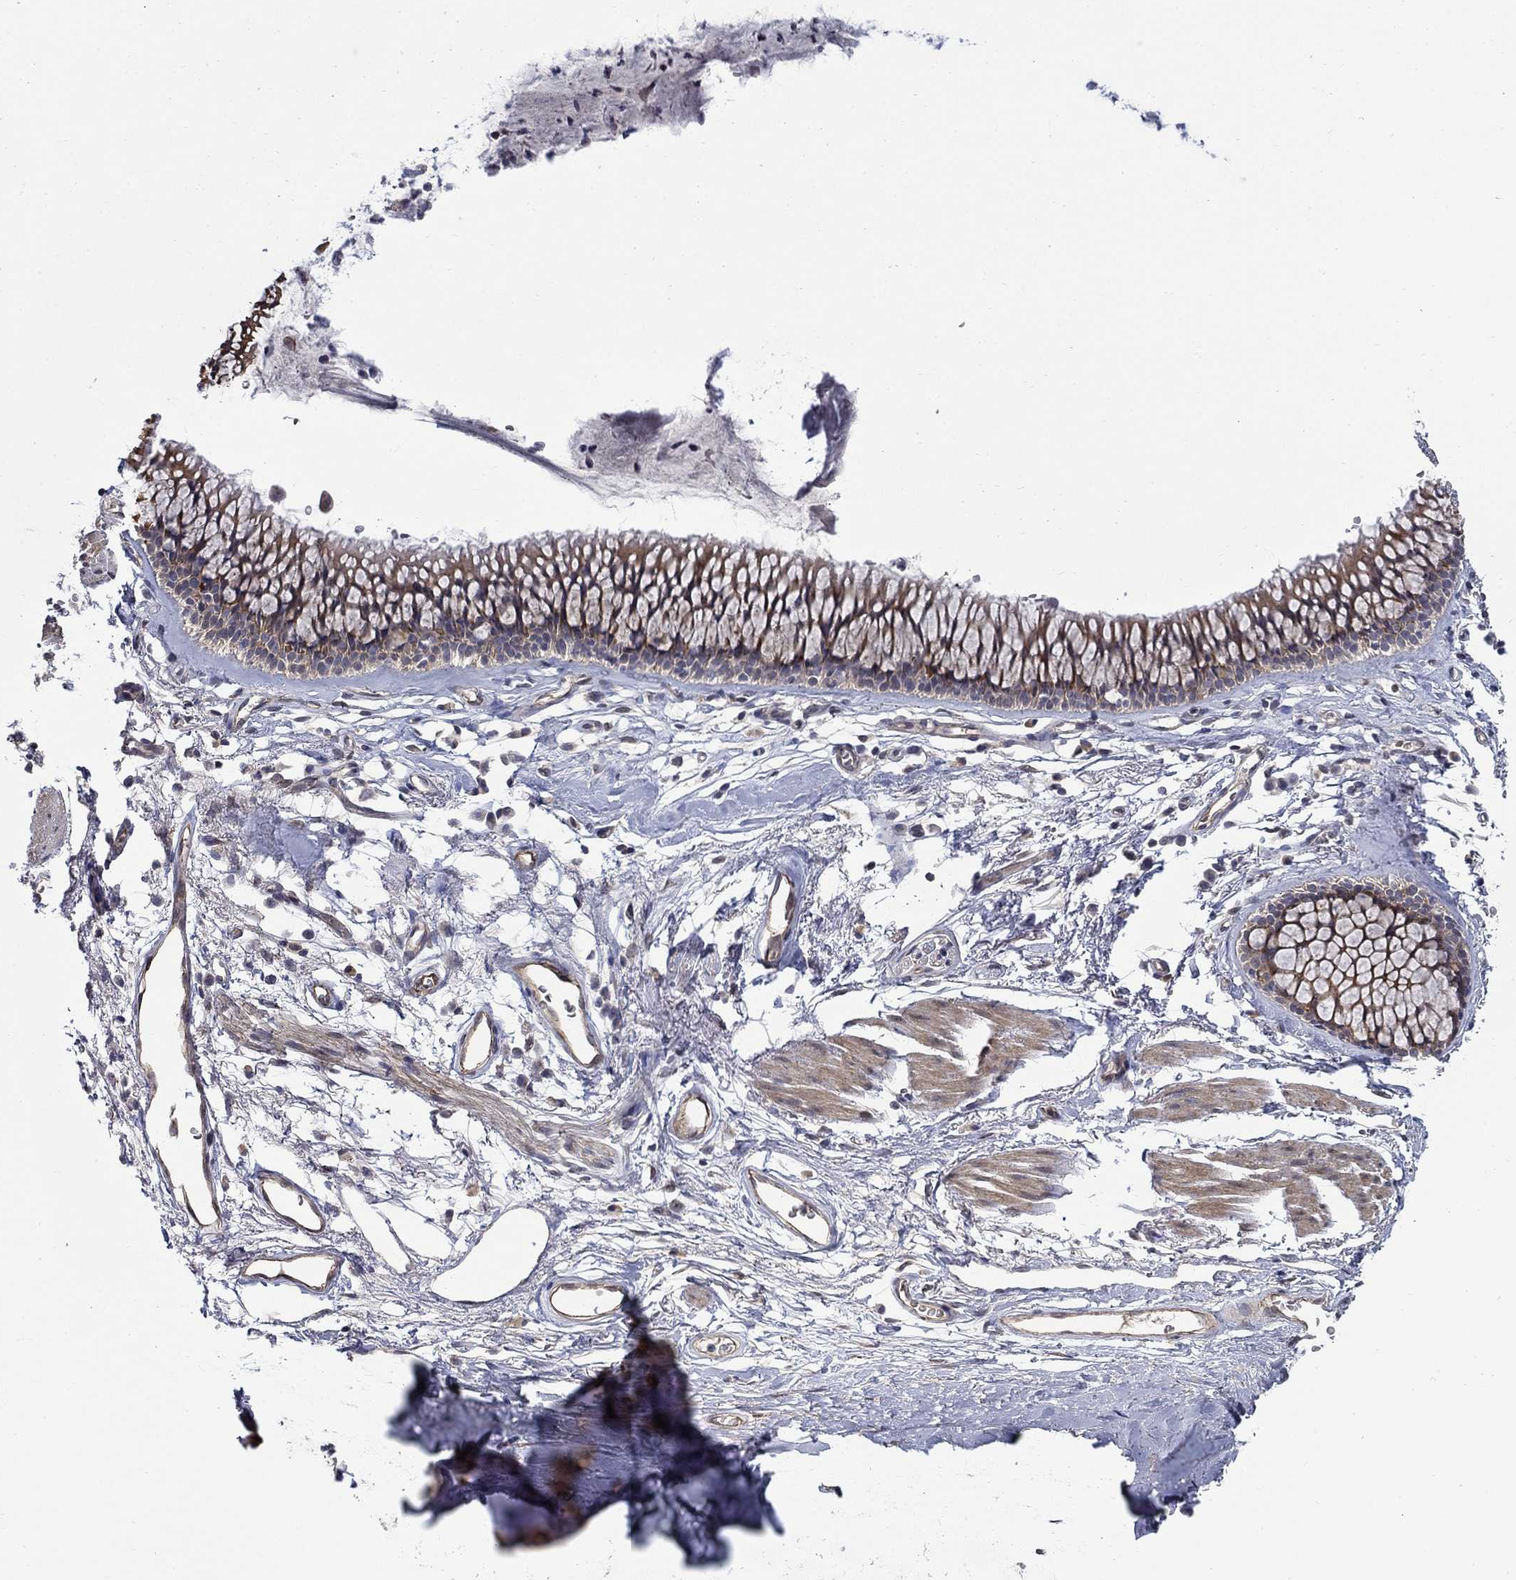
{"staining": {"intensity": "negative", "quantity": "none", "location": "none"}, "tissue": "adipose tissue", "cell_type": "Adipocytes", "image_type": "normal", "snomed": [{"axis": "morphology", "description": "Normal tissue, NOS"}, {"axis": "topography", "description": "Cartilage tissue"}, {"axis": "topography", "description": "Bronchus"}], "caption": "Immunohistochemistry photomicrograph of normal adipose tissue: adipose tissue stained with DAB displays no significant protein staining in adipocytes.", "gene": "PDZD2", "patient": {"sex": "female", "age": 79}}